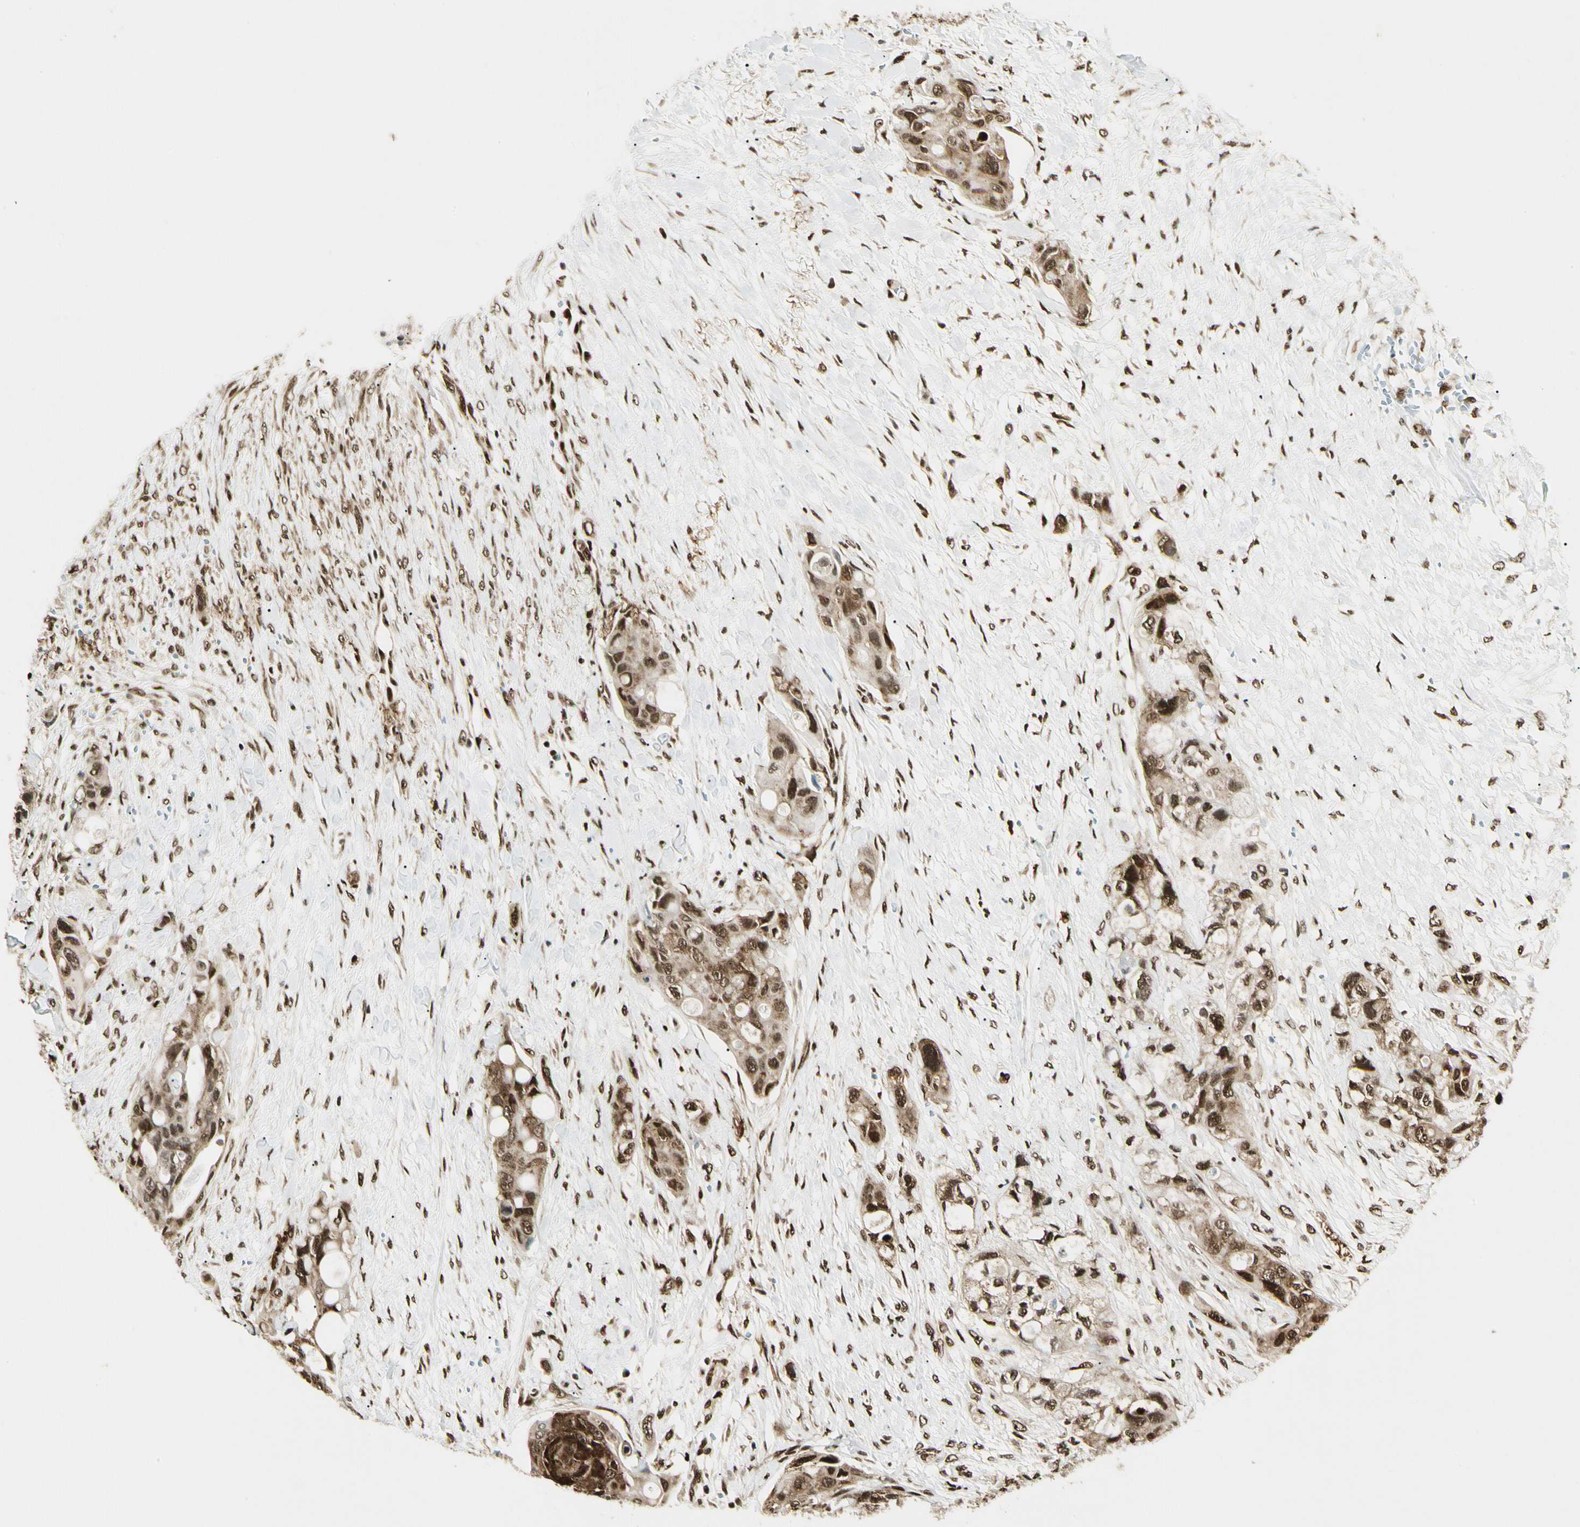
{"staining": {"intensity": "strong", "quantity": ">75%", "location": "cytoplasmic/membranous,nuclear"}, "tissue": "colorectal cancer", "cell_type": "Tumor cells", "image_type": "cancer", "snomed": [{"axis": "morphology", "description": "Adenocarcinoma, NOS"}, {"axis": "topography", "description": "Colon"}], "caption": "Protein expression analysis of colorectal cancer (adenocarcinoma) displays strong cytoplasmic/membranous and nuclear positivity in about >75% of tumor cells.", "gene": "FUS", "patient": {"sex": "female", "age": 57}}